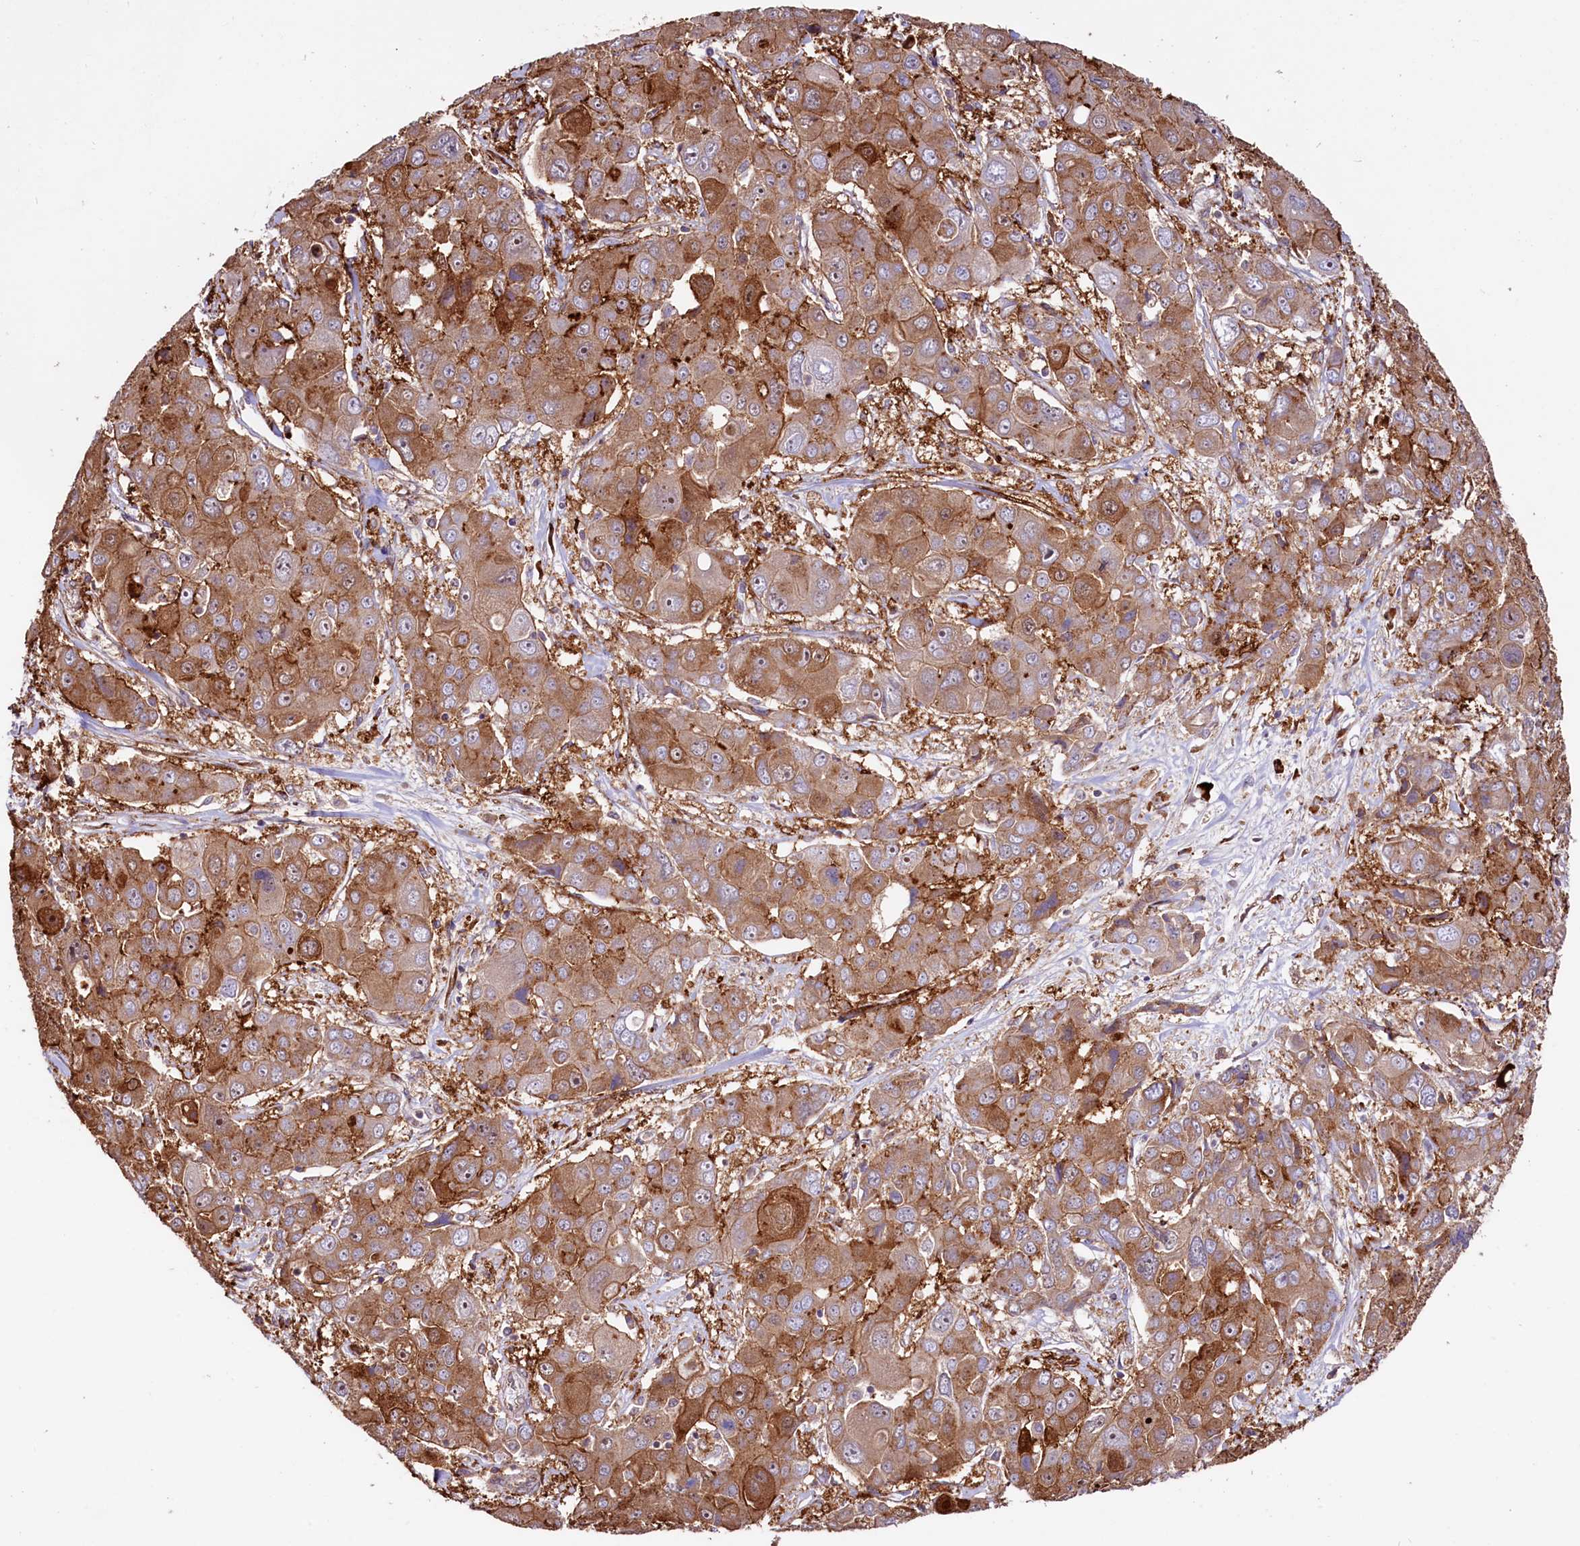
{"staining": {"intensity": "moderate", "quantity": ">75%", "location": "cytoplasmic/membranous,nuclear"}, "tissue": "liver cancer", "cell_type": "Tumor cells", "image_type": "cancer", "snomed": [{"axis": "morphology", "description": "Cholangiocarcinoma"}, {"axis": "topography", "description": "Liver"}], "caption": "Moderate cytoplasmic/membranous and nuclear protein expression is appreciated in about >75% of tumor cells in liver cancer (cholangiocarcinoma).", "gene": "C5orf15", "patient": {"sex": "male", "age": 67}}